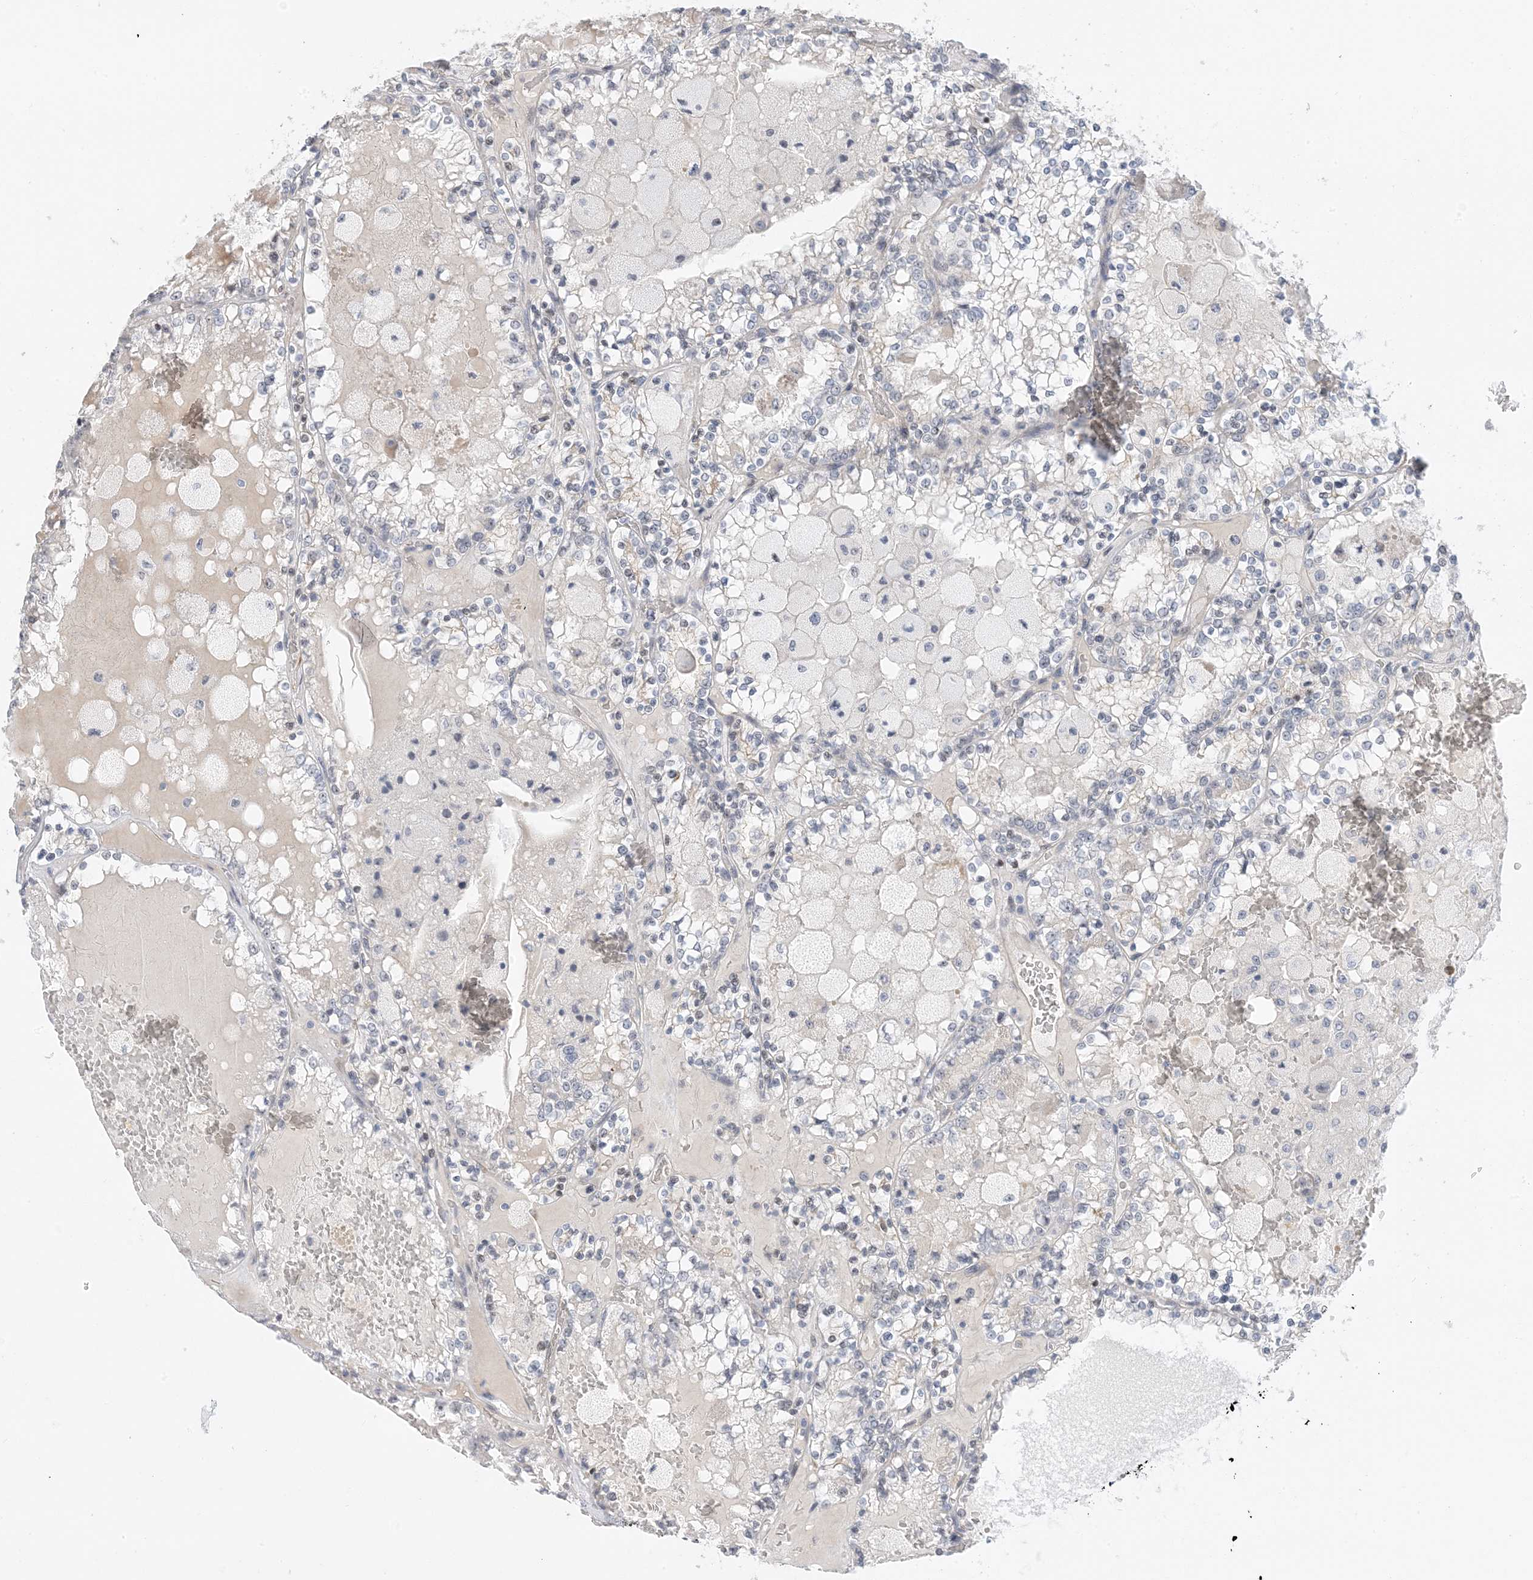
{"staining": {"intensity": "negative", "quantity": "none", "location": "none"}, "tissue": "renal cancer", "cell_type": "Tumor cells", "image_type": "cancer", "snomed": [{"axis": "morphology", "description": "Adenocarcinoma, NOS"}, {"axis": "topography", "description": "Kidney"}], "caption": "Immunohistochemistry histopathology image of adenocarcinoma (renal) stained for a protein (brown), which shows no expression in tumor cells.", "gene": "IL36B", "patient": {"sex": "female", "age": 56}}